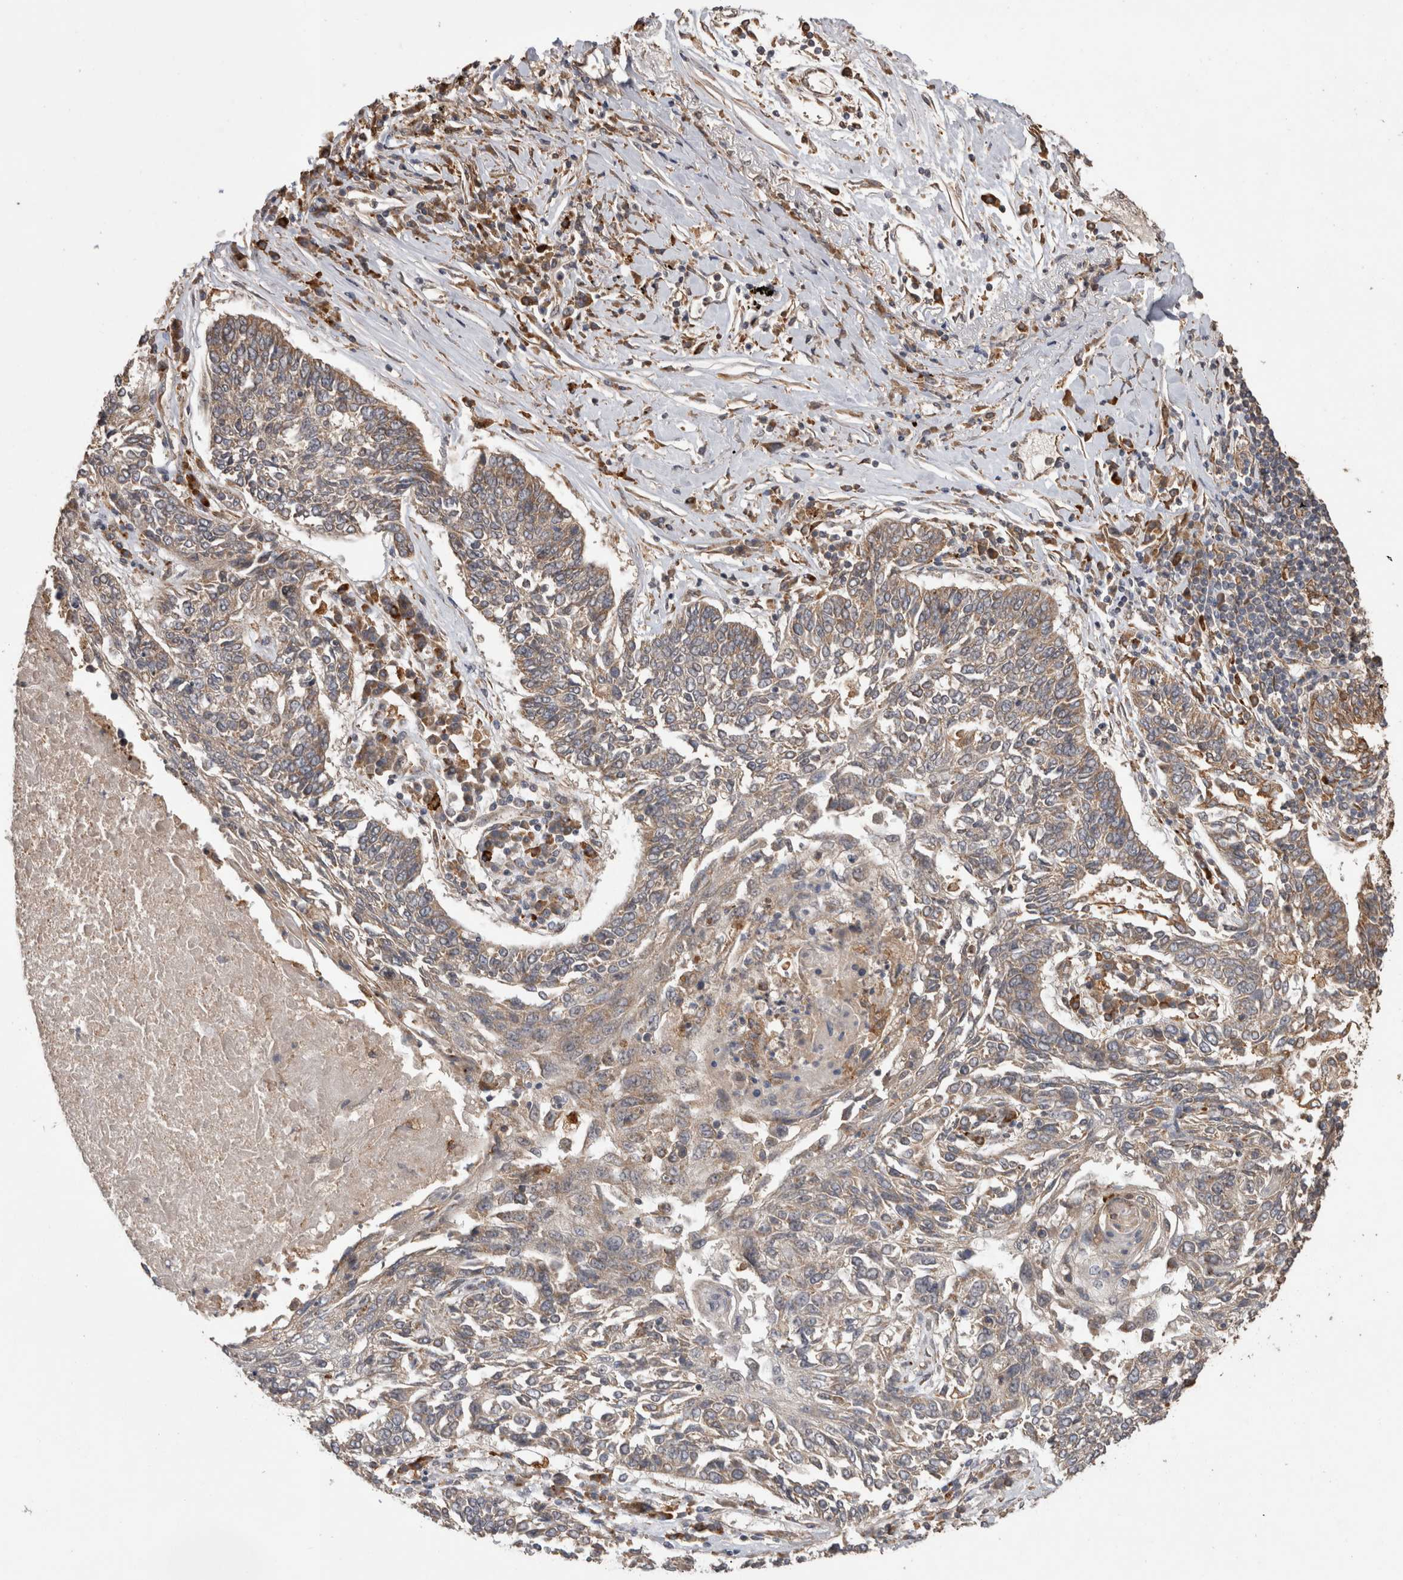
{"staining": {"intensity": "weak", "quantity": "<25%", "location": "cytoplasmic/membranous"}, "tissue": "lung cancer", "cell_type": "Tumor cells", "image_type": "cancer", "snomed": [{"axis": "morphology", "description": "Normal tissue, NOS"}, {"axis": "morphology", "description": "Squamous cell carcinoma, NOS"}, {"axis": "topography", "description": "Cartilage tissue"}, {"axis": "topography", "description": "Bronchus"}, {"axis": "topography", "description": "Lung"}], "caption": "This is a micrograph of immunohistochemistry staining of lung cancer (squamous cell carcinoma), which shows no positivity in tumor cells. (DAB immunohistochemistry, high magnification).", "gene": "TBCE", "patient": {"sex": "female", "age": 49}}